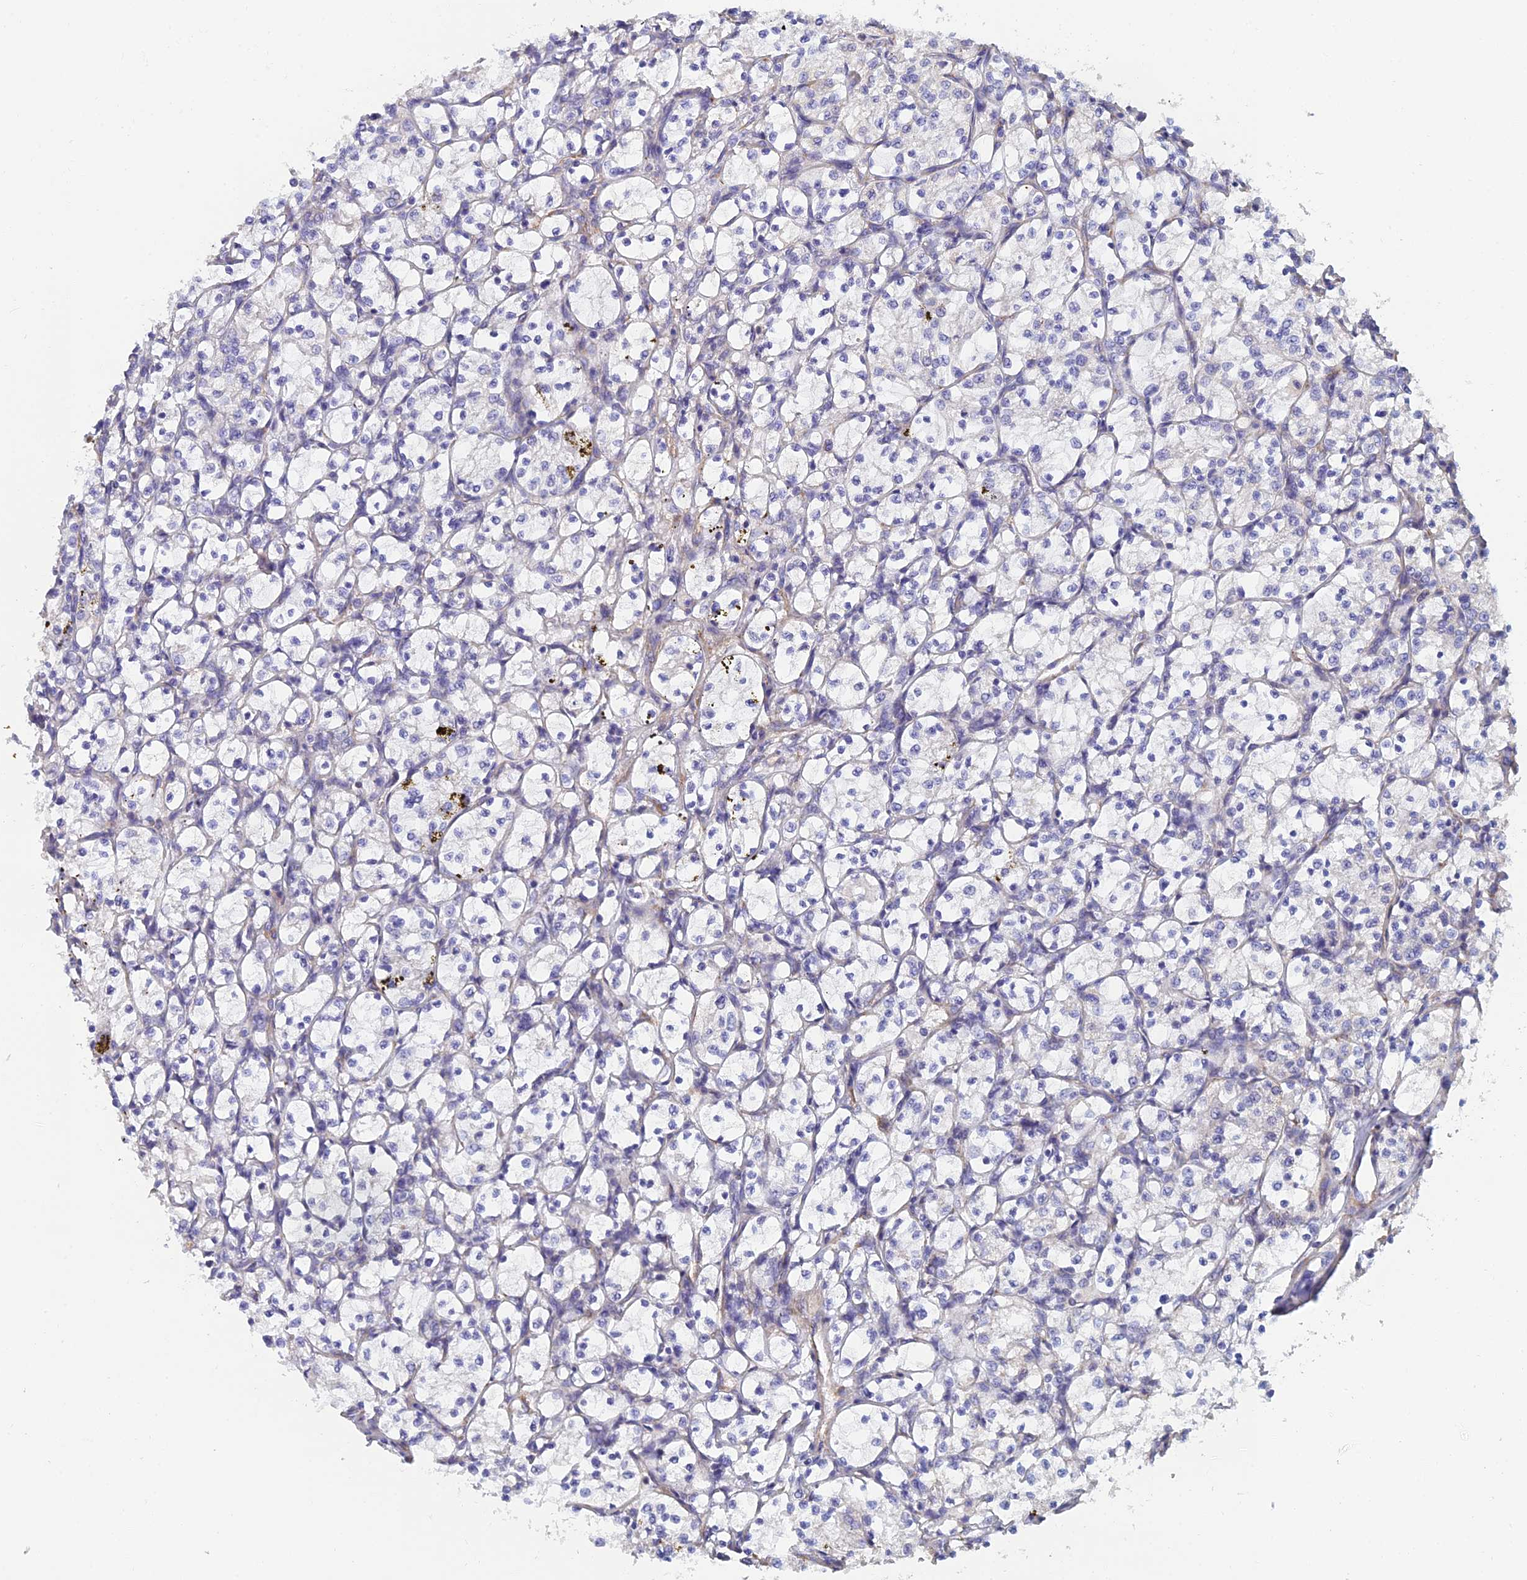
{"staining": {"intensity": "negative", "quantity": "none", "location": "none"}, "tissue": "renal cancer", "cell_type": "Tumor cells", "image_type": "cancer", "snomed": [{"axis": "morphology", "description": "Adenocarcinoma, NOS"}, {"axis": "topography", "description": "Kidney"}], "caption": "This histopathology image is of renal cancer stained with immunohistochemistry (IHC) to label a protein in brown with the nuclei are counter-stained blue. There is no expression in tumor cells.", "gene": "PCDHA5", "patient": {"sex": "female", "age": 69}}